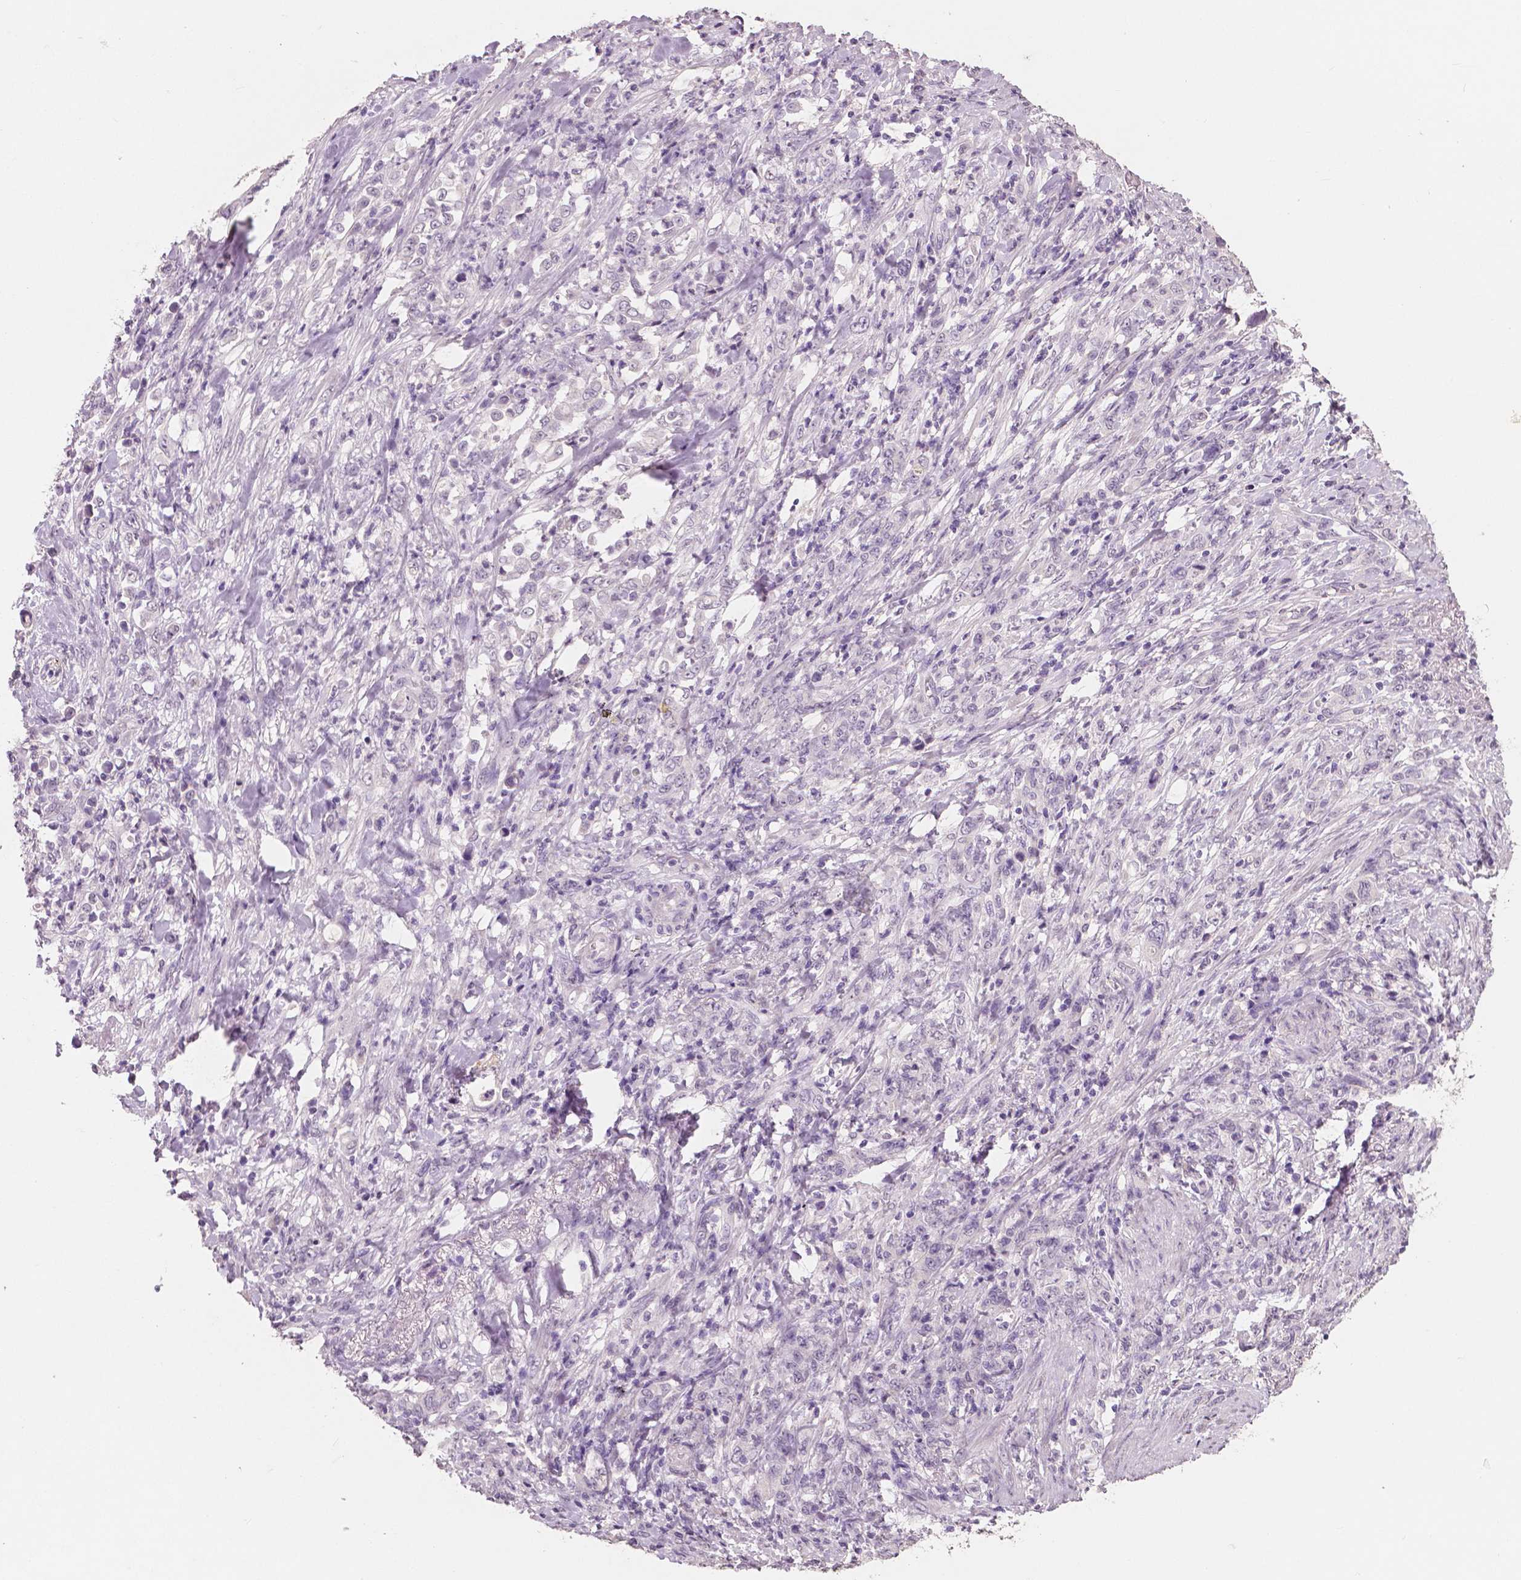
{"staining": {"intensity": "negative", "quantity": "none", "location": "none"}, "tissue": "stomach cancer", "cell_type": "Tumor cells", "image_type": "cancer", "snomed": [{"axis": "morphology", "description": "Adenocarcinoma, NOS"}, {"axis": "topography", "description": "Stomach"}], "caption": "Tumor cells show no significant protein expression in stomach cancer. (Immunohistochemistry (ihc), brightfield microscopy, high magnification).", "gene": "NECAB1", "patient": {"sex": "female", "age": 79}}